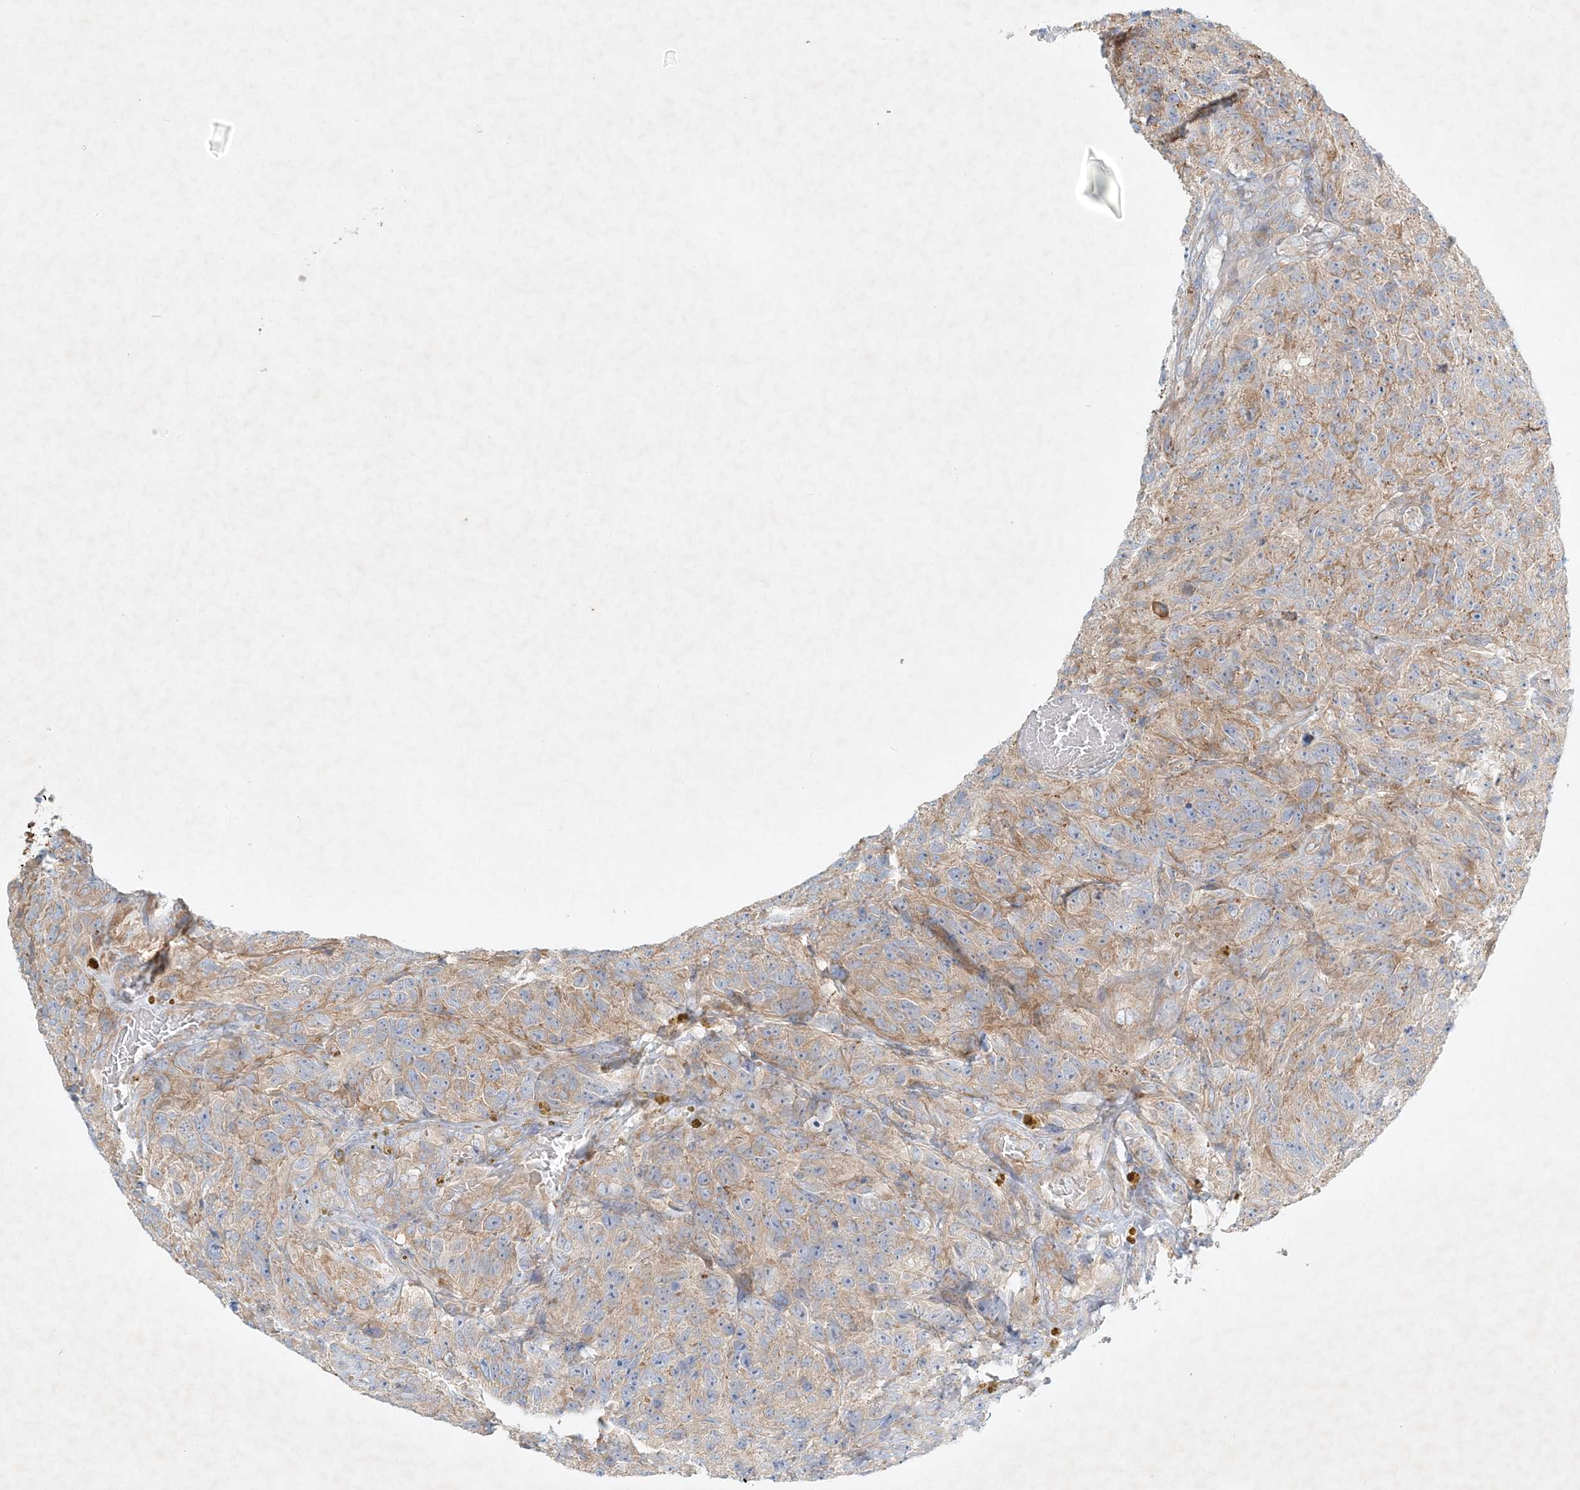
{"staining": {"intensity": "moderate", "quantity": ">75%", "location": "cytoplasmic/membranous"}, "tissue": "glioma", "cell_type": "Tumor cells", "image_type": "cancer", "snomed": [{"axis": "morphology", "description": "Glioma, malignant, High grade"}, {"axis": "topography", "description": "Brain"}], "caption": "IHC of glioma exhibits medium levels of moderate cytoplasmic/membranous staining in about >75% of tumor cells.", "gene": "STK11IP", "patient": {"sex": "male", "age": 69}}